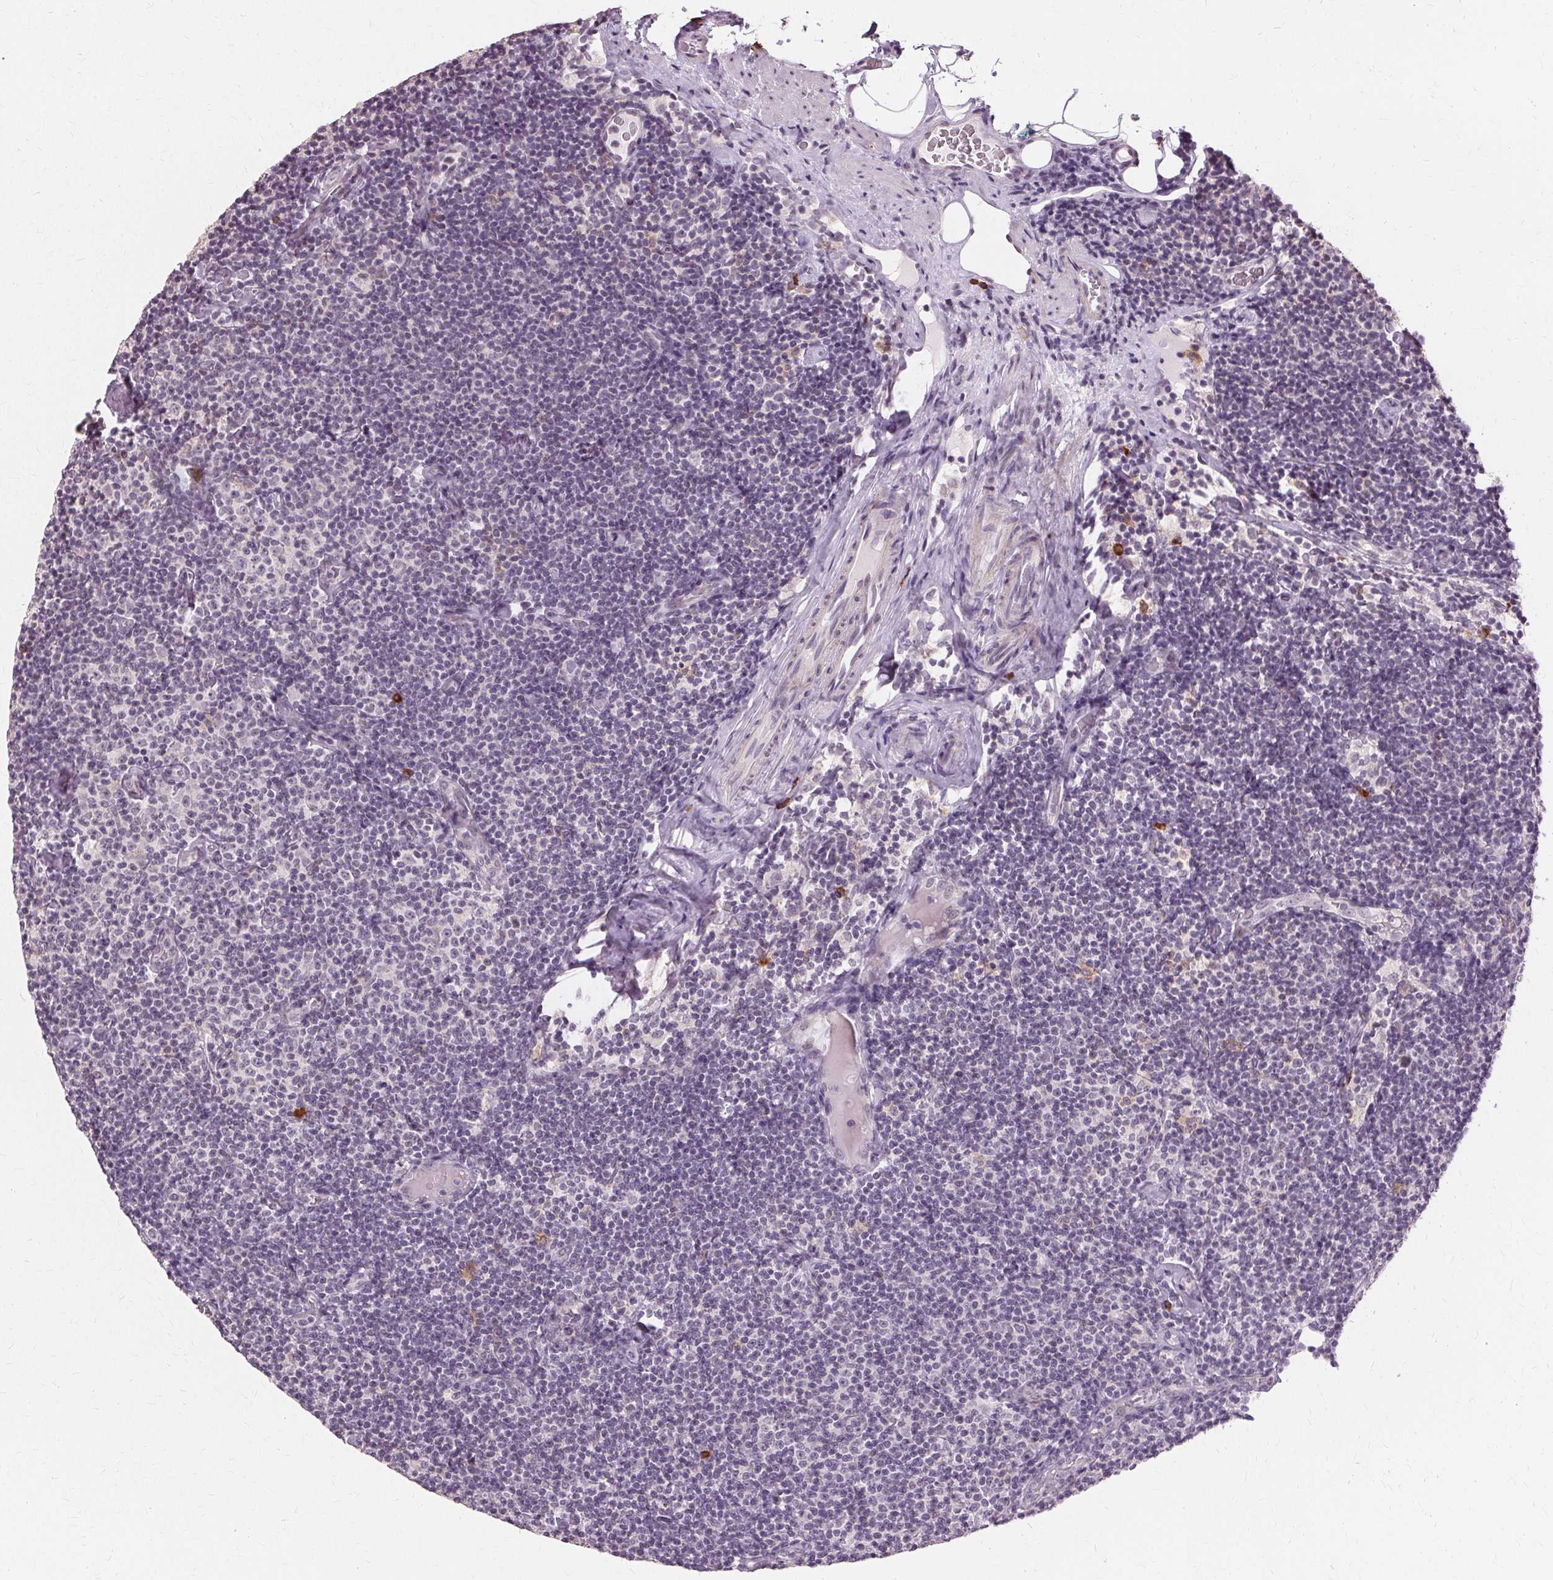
{"staining": {"intensity": "negative", "quantity": "none", "location": "none"}, "tissue": "lymphoma", "cell_type": "Tumor cells", "image_type": "cancer", "snomed": [{"axis": "morphology", "description": "Malignant lymphoma, non-Hodgkin's type, Low grade"}, {"axis": "topography", "description": "Lymph node"}], "caption": "A high-resolution micrograph shows immunohistochemistry (IHC) staining of lymphoma, which displays no significant staining in tumor cells.", "gene": "SIGLEC6", "patient": {"sex": "male", "age": 81}}